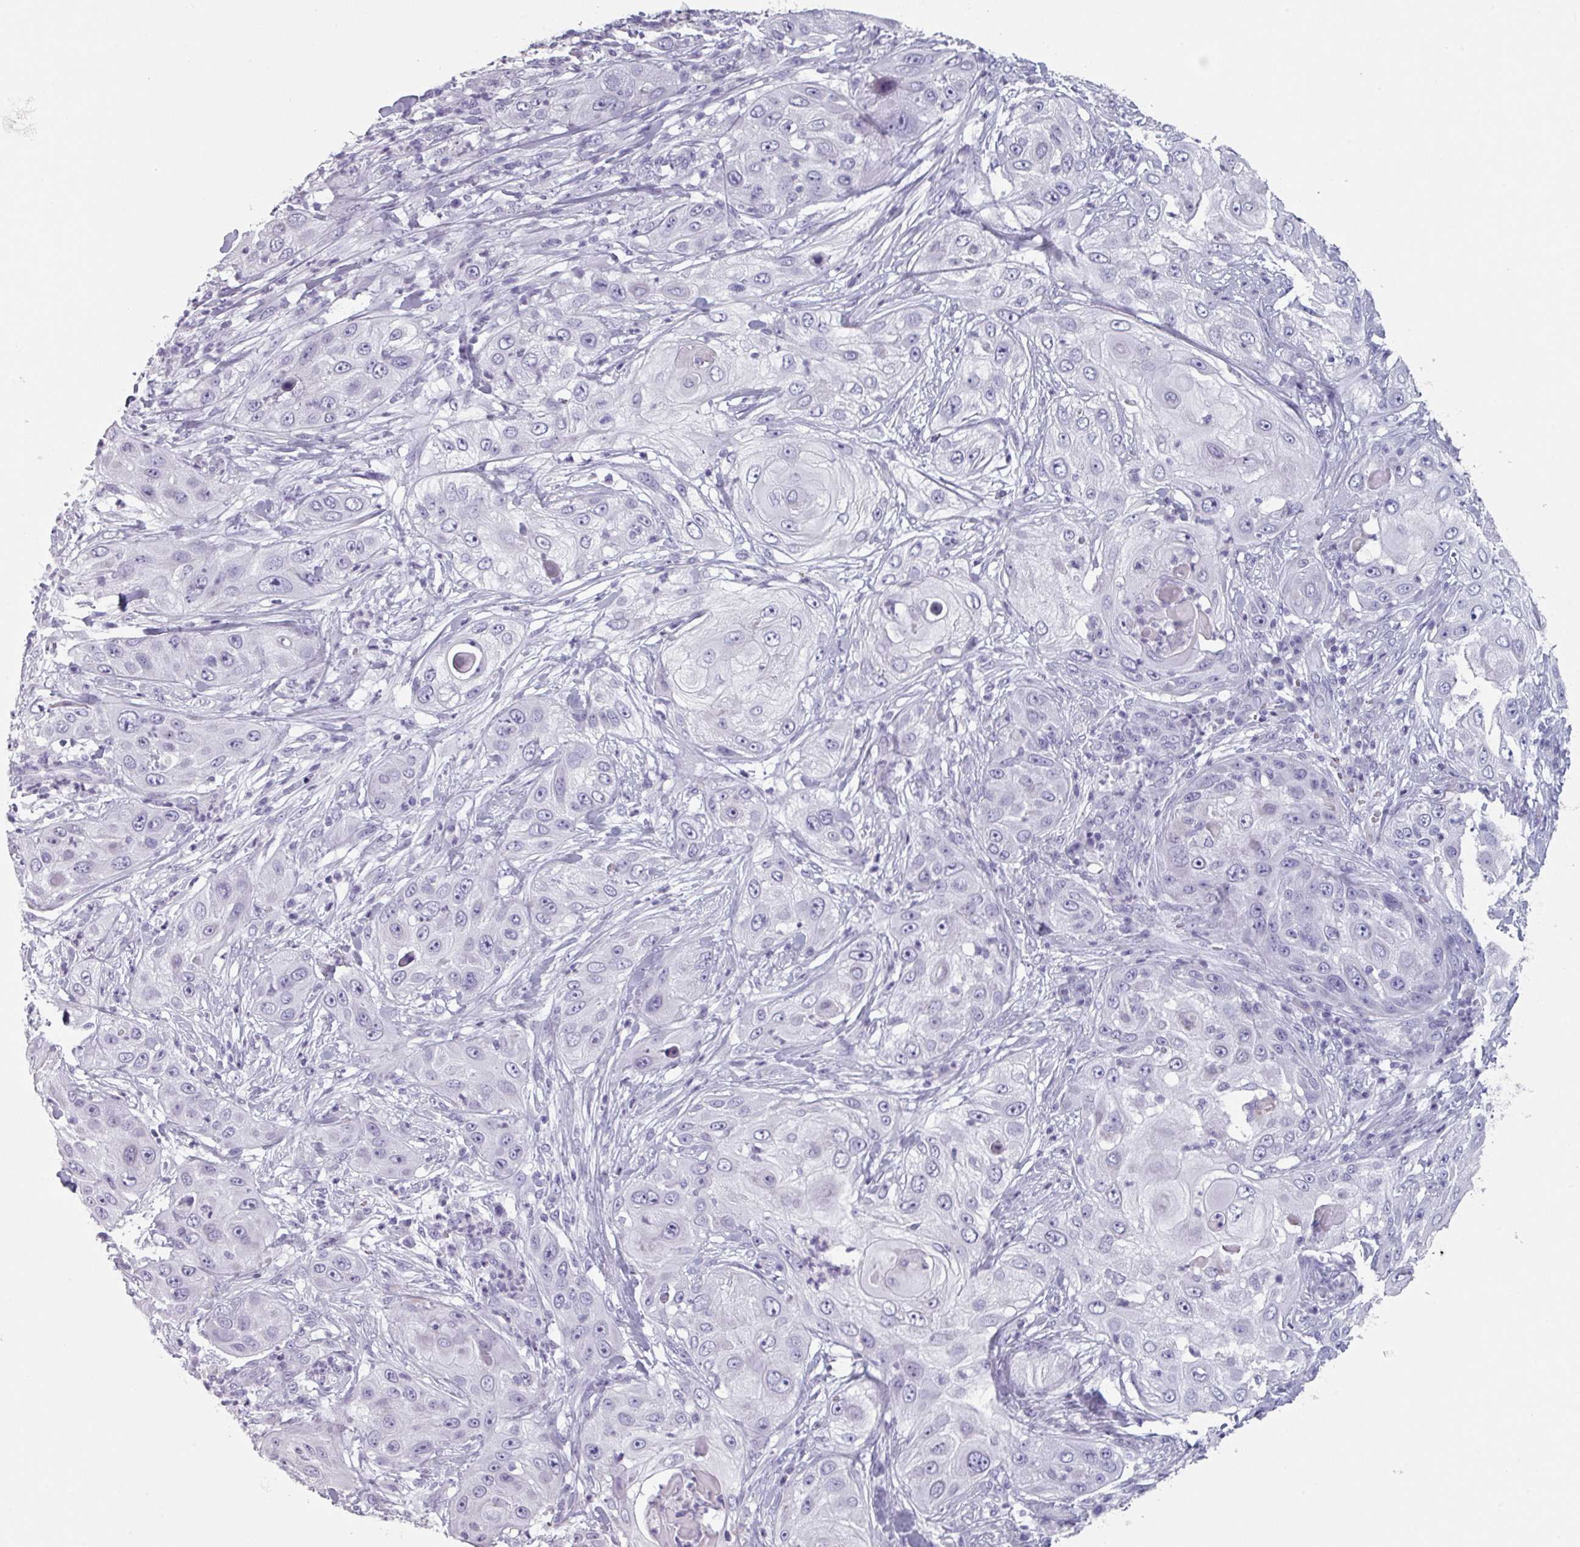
{"staining": {"intensity": "negative", "quantity": "none", "location": "none"}, "tissue": "skin cancer", "cell_type": "Tumor cells", "image_type": "cancer", "snomed": [{"axis": "morphology", "description": "Squamous cell carcinoma, NOS"}, {"axis": "topography", "description": "Skin"}], "caption": "Immunohistochemical staining of skin cancer shows no significant positivity in tumor cells.", "gene": "SLC35G2", "patient": {"sex": "female", "age": 44}}